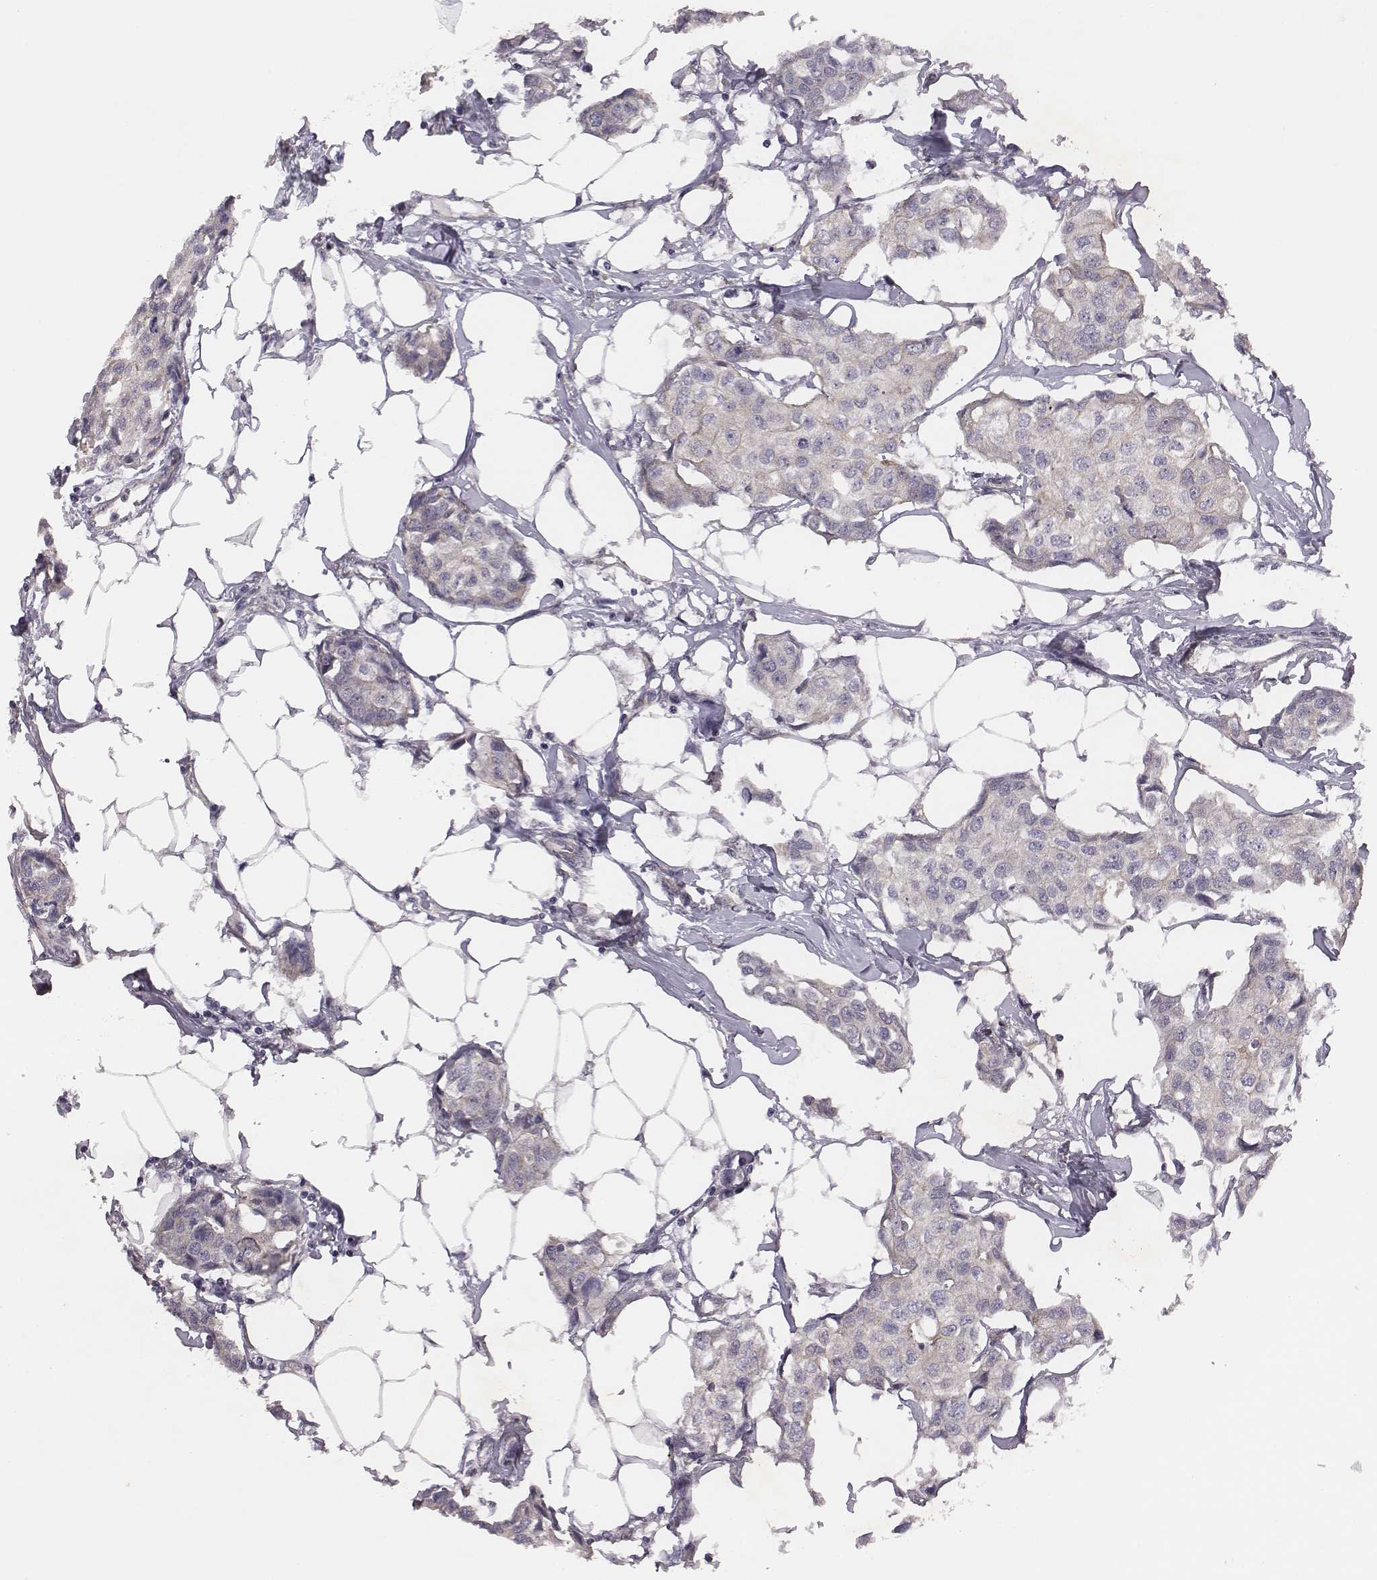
{"staining": {"intensity": "negative", "quantity": "none", "location": "none"}, "tissue": "breast cancer", "cell_type": "Tumor cells", "image_type": "cancer", "snomed": [{"axis": "morphology", "description": "Duct carcinoma"}, {"axis": "topography", "description": "Breast"}], "caption": "This histopathology image is of infiltrating ductal carcinoma (breast) stained with immunohistochemistry (IHC) to label a protein in brown with the nuclei are counter-stained blue. There is no positivity in tumor cells. (DAB immunohistochemistry with hematoxylin counter stain).", "gene": "SCARF1", "patient": {"sex": "female", "age": 80}}